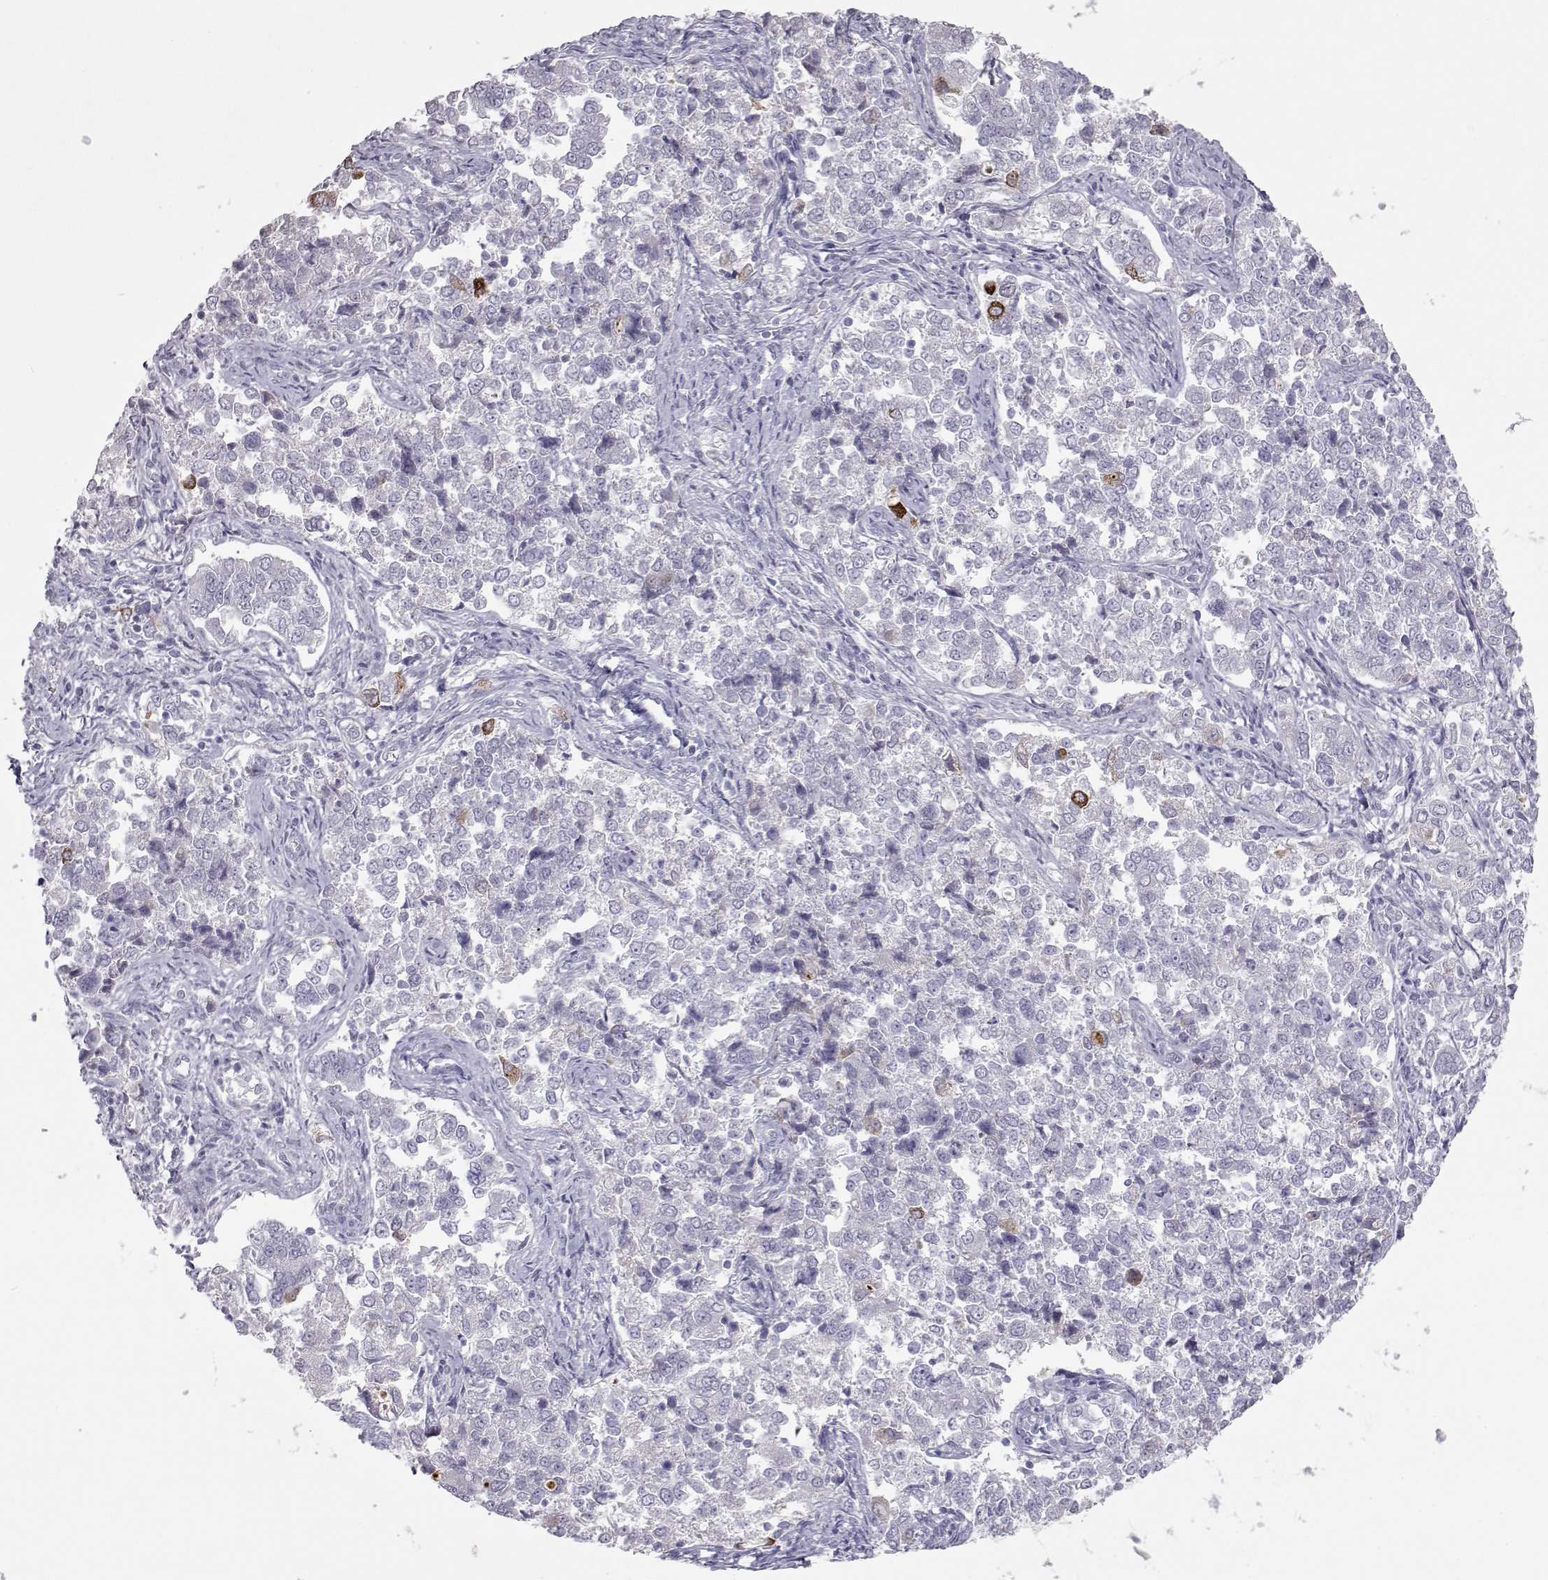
{"staining": {"intensity": "strong", "quantity": "<25%", "location": "cytoplasmic/membranous"}, "tissue": "endometrial cancer", "cell_type": "Tumor cells", "image_type": "cancer", "snomed": [{"axis": "morphology", "description": "Adenocarcinoma, NOS"}, {"axis": "topography", "description": "Endometrium"}], "caption": "Immunohistochemistry (IHC) micrograph of human adenocarcinoma (endometrial) stained for a protein (brown), which exhibits medium levels of strong cytoplasmic/membranous staining in approximately <25% of tumor cells.", "gene": "LAMB3", "patient": {"sex": "female", "age": 43}}